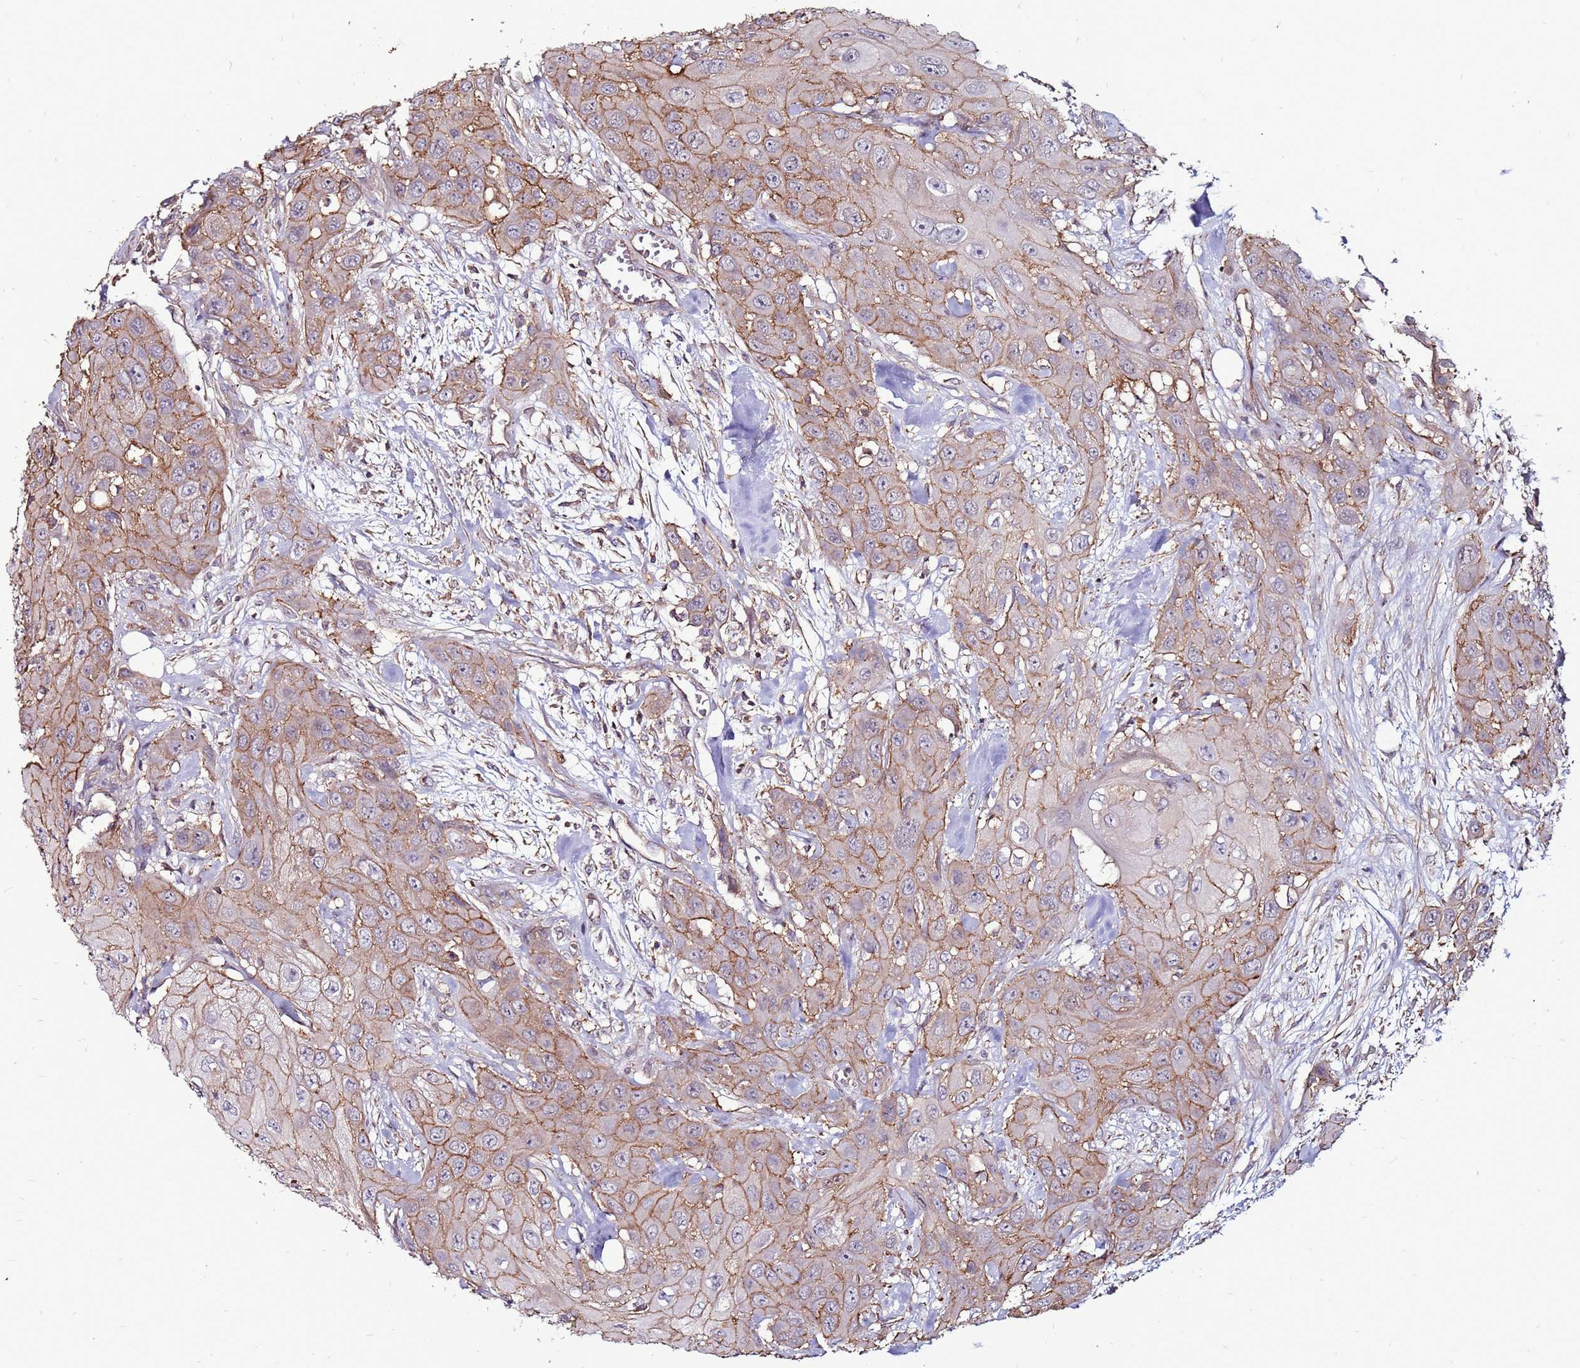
{"staining": {"intensity": "moderate", "quantity": ">75%", "location": "cytoplasmic/membranous"}, "tissue": "head and neck cancer", "cell_type": "Tumor cells", "image_type": "cancer", "snomed": [{"axis": "morphology", "description": "Squamous cell carcinoma, NOS"}, {"axis": "topography", "description": "Head-Neck"}], "caption": "This image demonstrates head and neck cancer stained with immunohistochemistry to label a protein in brown. The cytoplasmic/membranous of tumor cells show moderate positivity for the protein. Nuclei are counter-stained blue.", "gene": "NRN1L", "patient": {"sex": "male", "age": 81}}